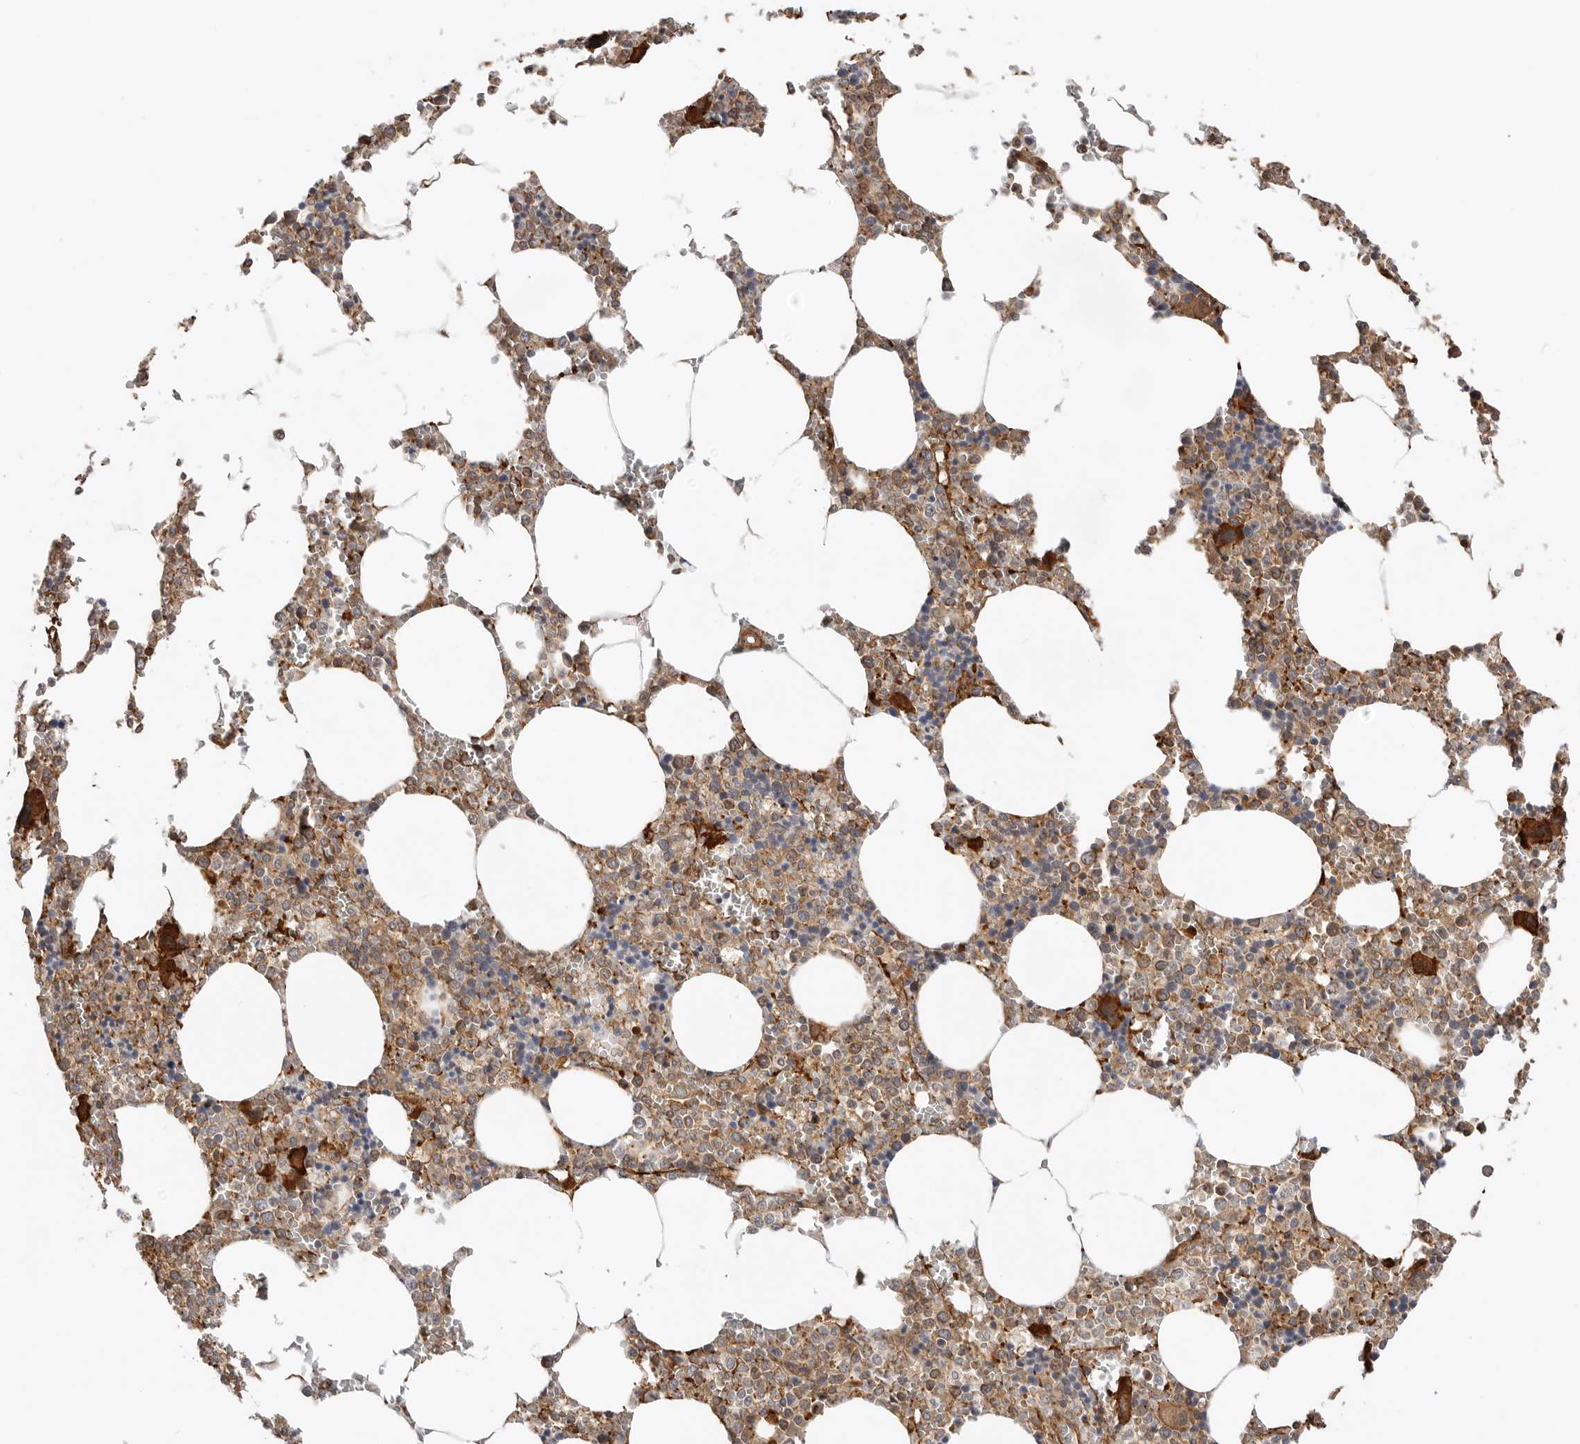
{"staining": {"intensity": "strong", "quantity": "<25%", "location": "cytoplasmic/membranous"}, "tissue": "bone marrow", "cell_type": "Hematopoietic cells", "image_type": "normal", "snomed": [{"axis": "morphology", "description": "Normal tissue, NOS"}, {"axis": "topography", "description": "Bone marrow"}], "caption": "Protein staining shows strong cytoplasmic/membranous positivity in about <25% of hematopoietic cells in benign bone marrow.", "gene": "GPATCH2", "patient": {"sex": "male", "age": 70}}